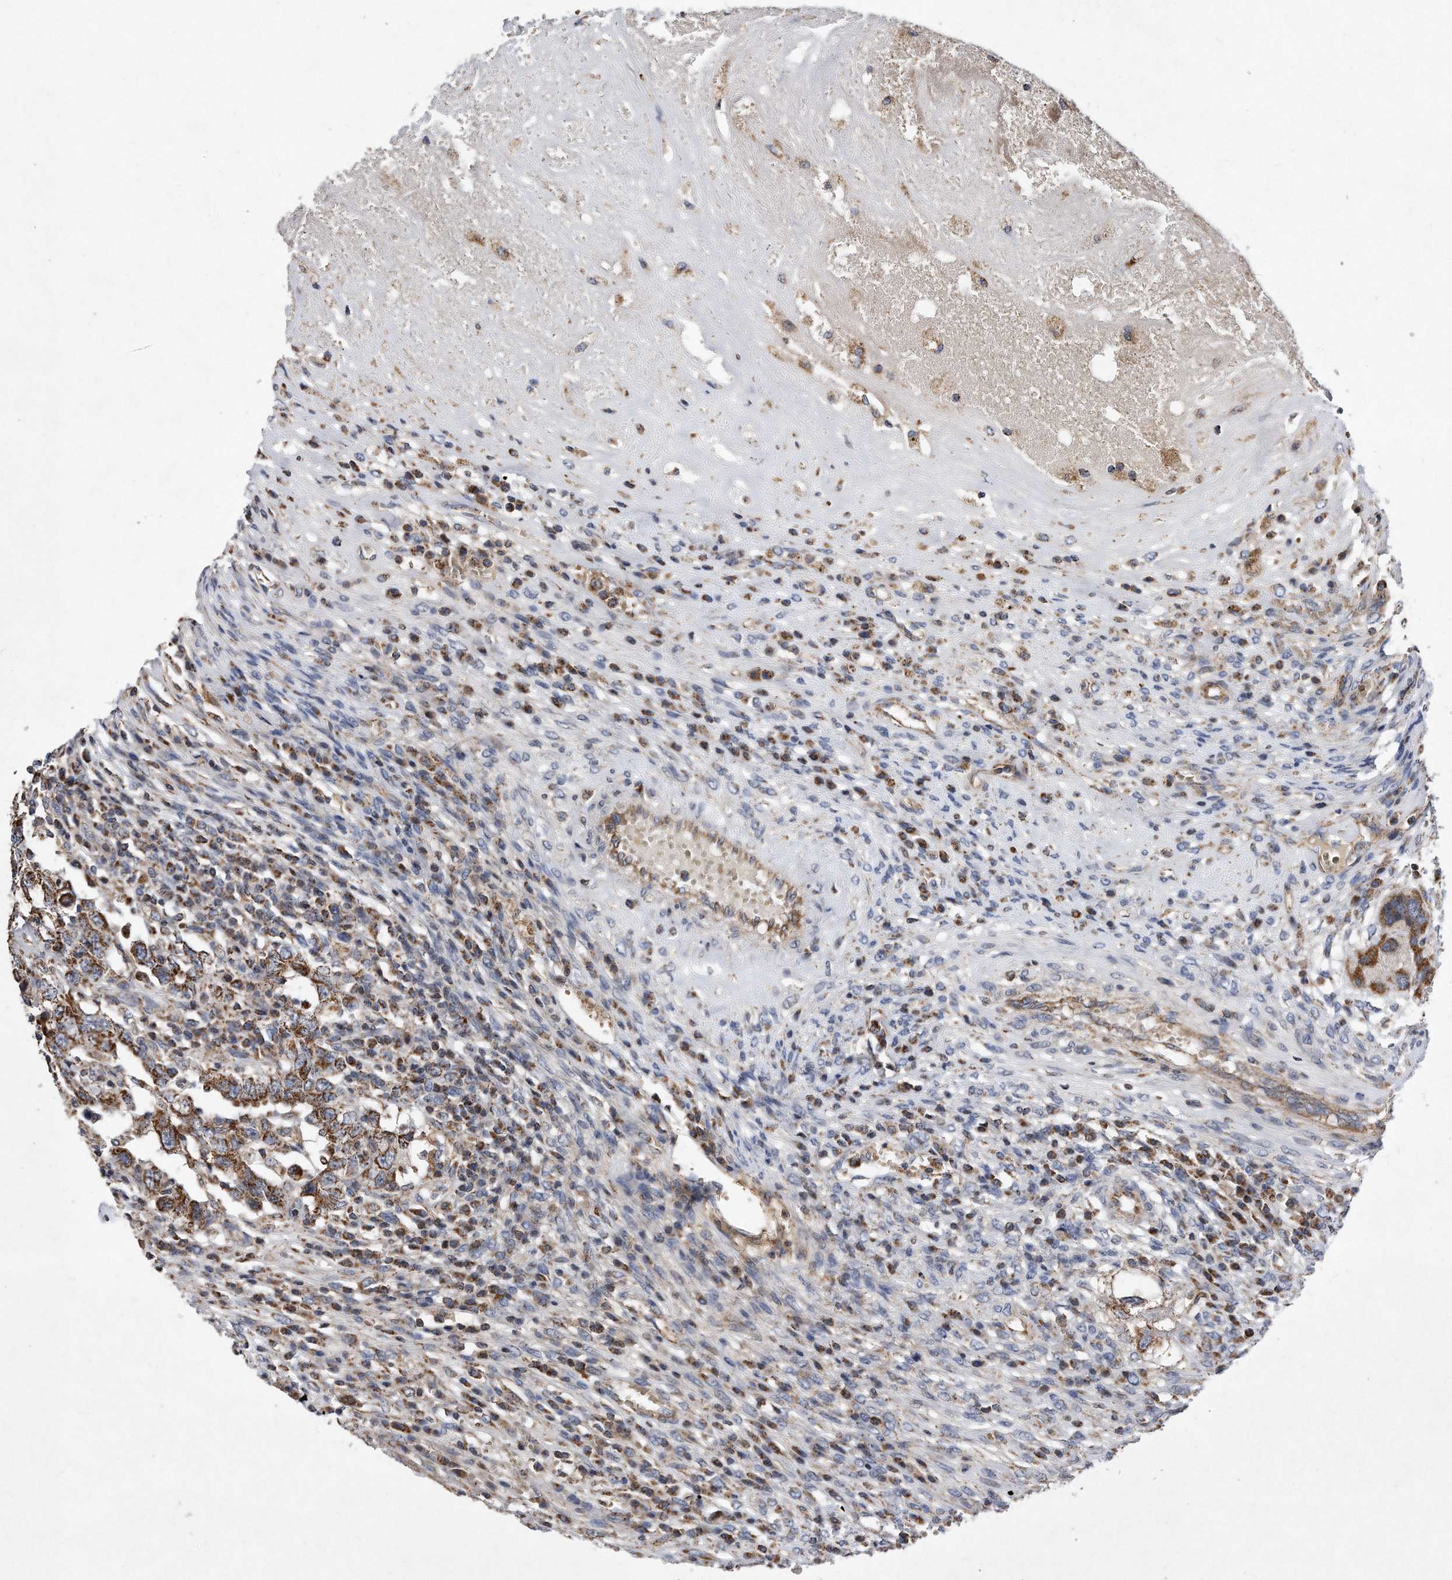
{"staining": {"intensity": "moderate", "quantity": ">75%", "location": "cytoplasmic/membranous"}, "tissue": "testis cancer", "cell_type": "Tumor cells", "image_type": "cancer", "snomed": [{"axis": "morphology", "description": "Carcinoma, Embryonal, NOS"}, {"axis": "topography", "description": "Testis"}], "caption": "Testis cancer (embryonal carcinoma) stained with a brown dye demonstrates moderate cytoplasmic/membranous positive positivity in about >75% of tumor cells.", "gene": "PPP5C", "patient": {"sex": "male", "age": 26}}